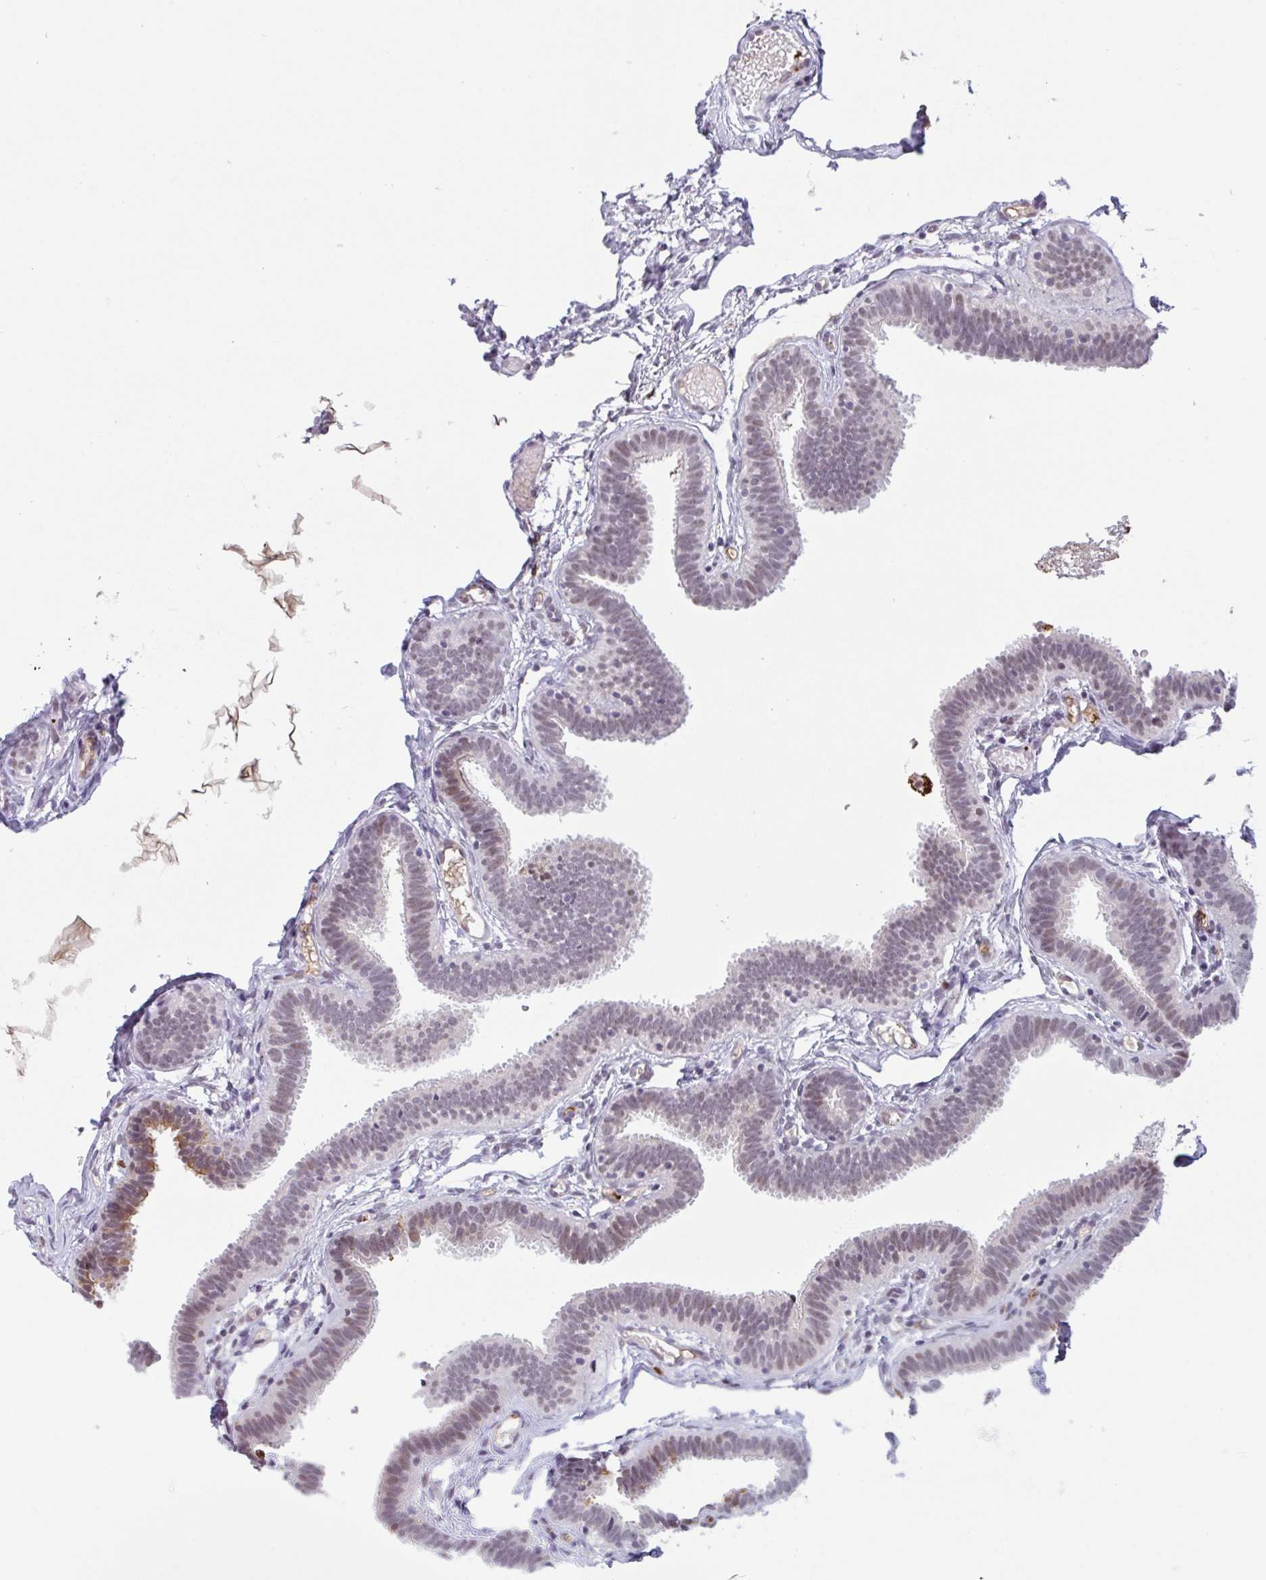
{"staining": {"intensity": "moderate", "quantity": "25%-75%", "location": "cytoplasmic/membranous,nuclear"}, "tissue": "fallopian tube", "cell_type": "Glandular cells", "image_type": "normal", "snomed": [{"axis": "morphology", "description": "Normal tissue, NOS"}, {"axis": "topography", "description": "Fallopian tube"}], "caption": "Protein staining by immunohistochemistry (IHC) shows moderate cytoplasmic/membranous,nuclear expression in about 25%-75% of glandular cells in benign fallopian tube. (DAB (3,3'-diaminobenzidine) IHC with brightfield microscopy, high magnification).", "gene": "PLG", "patient": {"sex": "female", "age": 37}}